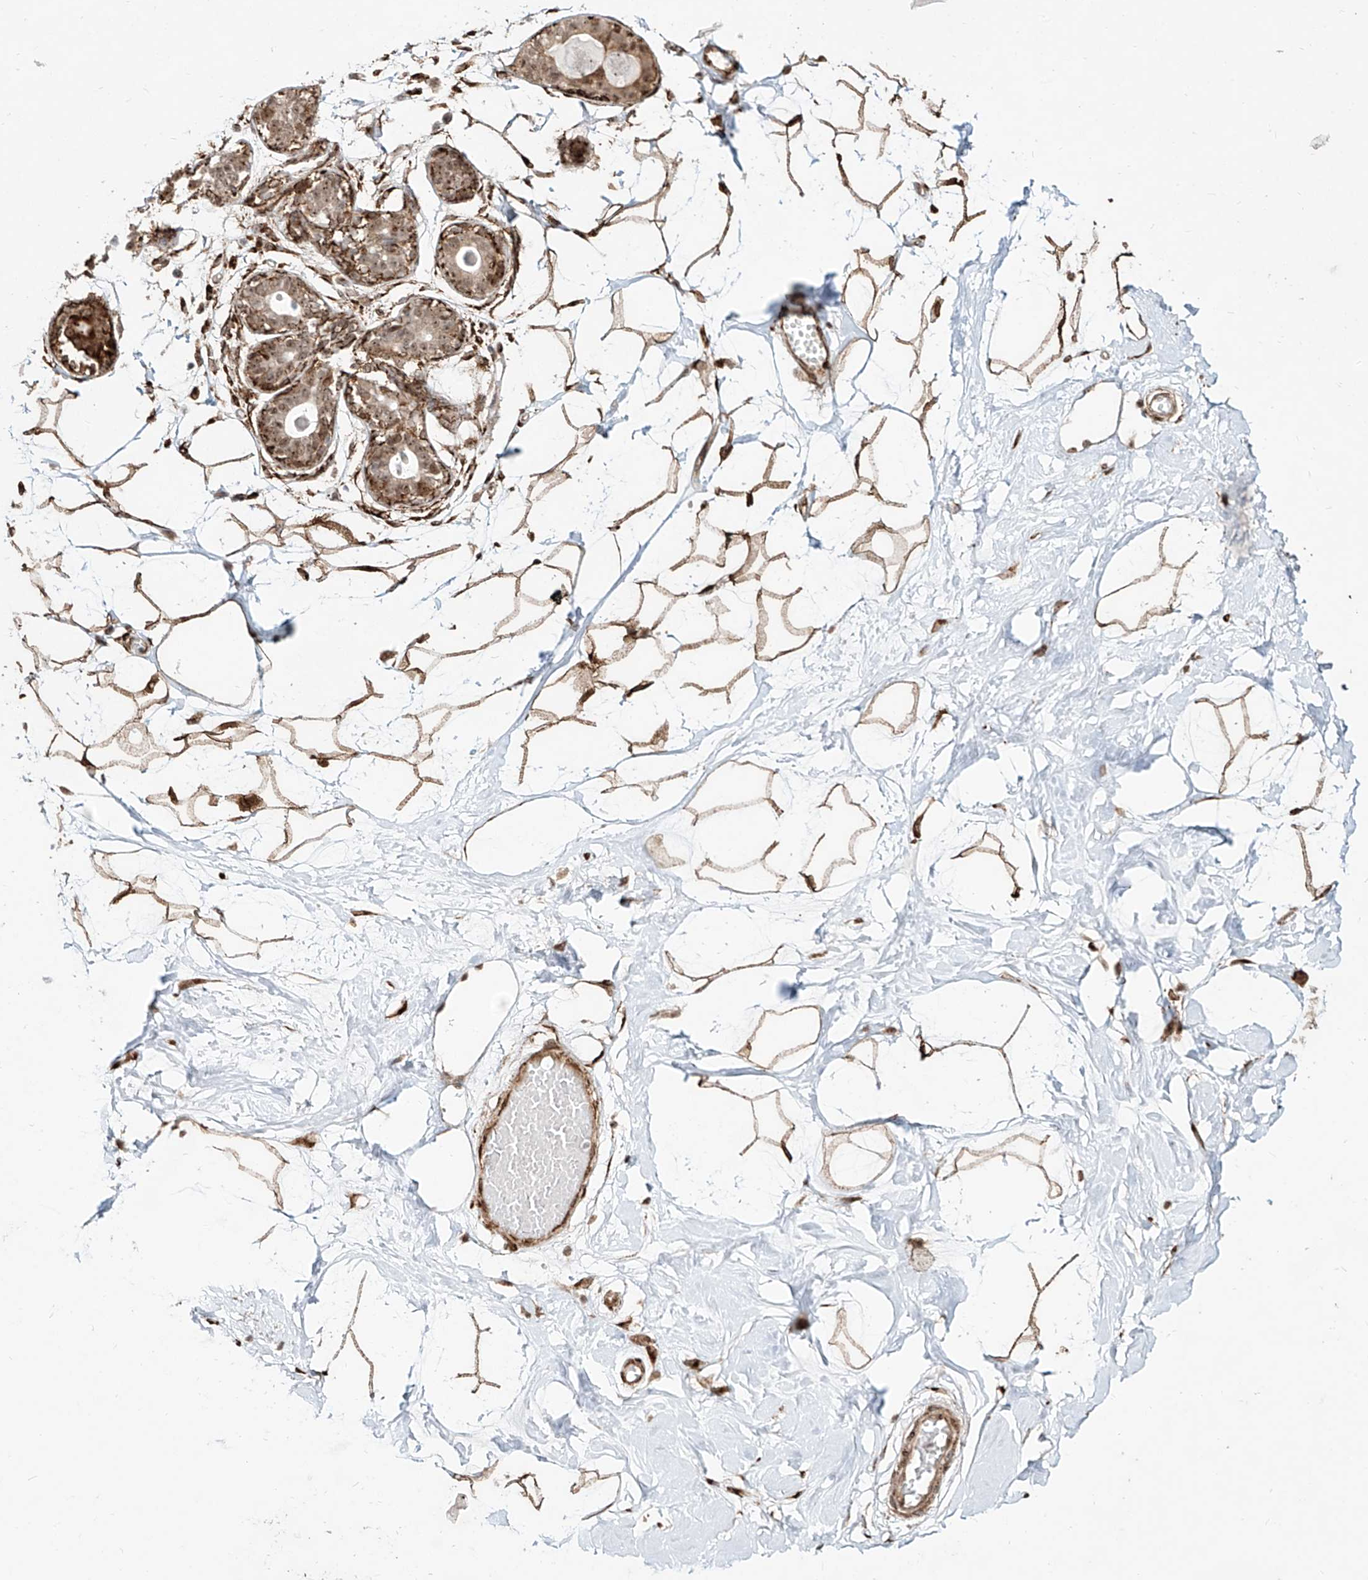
{"staining": {"intensity": "moderate", "quantity": ">75%", "location": "cytoplasmic/membranous,nuclear"}, "tissue": "breast", "cell_type": "Adipocytes", "image_type": "normal", "snomed": [{"axis": "morphology", "description": "Normal tissue, NOS"}, {"axis": "topography", "description": "Breast"}], "caption": "Approximately >75% of adipocytes in normal human breast reveal moderate cytoplasmic/membranous,nuclear protein expression as visualized by brown immunohistochemical staining.", "gene": "ZNF710", "patient": {"sex": "female", "age": 45}}